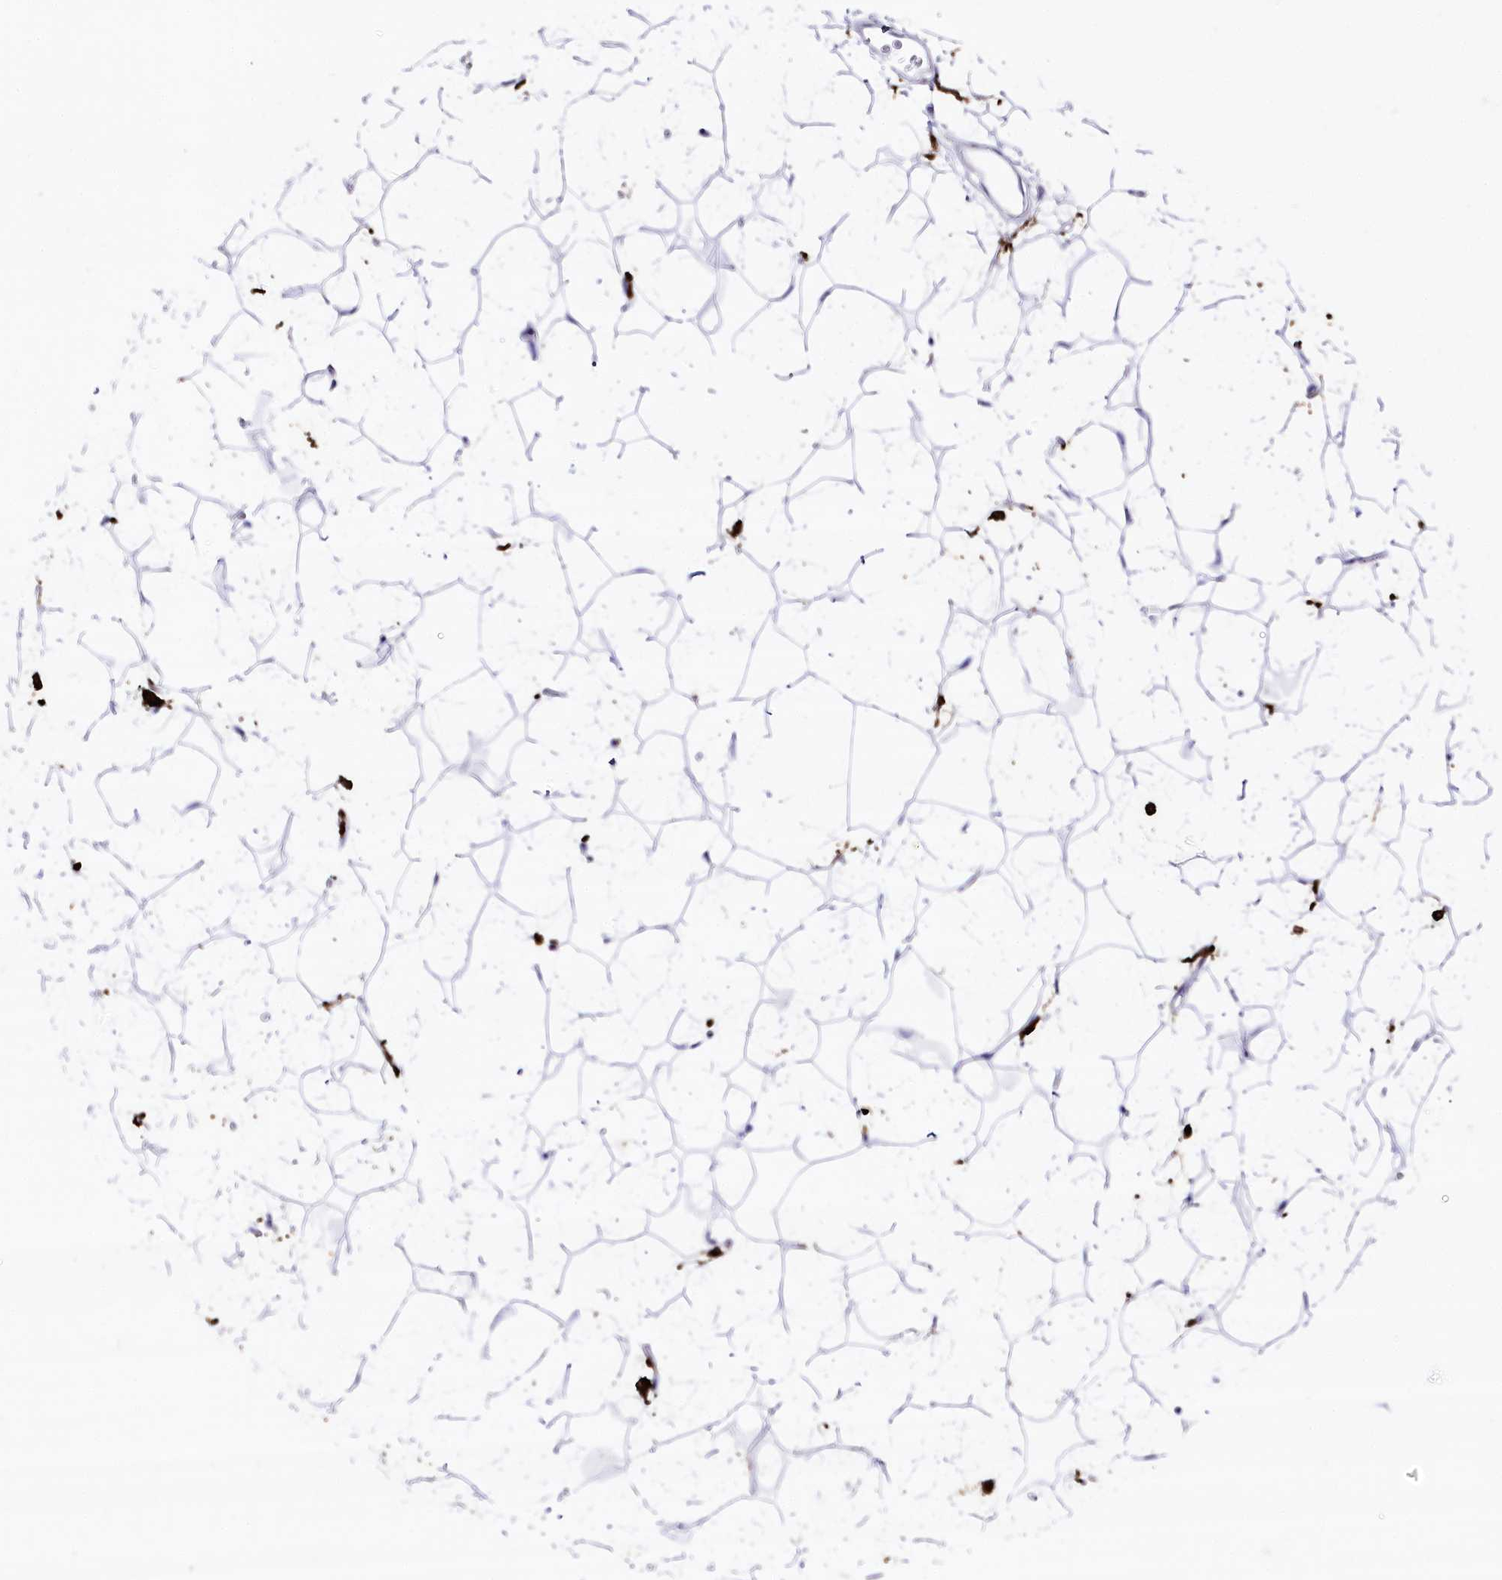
{"staining": {"intensity": "negative", "quantity": "none", "location": "none"}, "tissue": "adipose tissue", "cell_type": "Adipocytes", "image_type": "normal", "snomed": [{"axis": "morphology", "description": "Normal tissue, NOS"}, {"axis": "topography", "description": "Breast"}], "caption": "DAB immunohistochemical staining of unremarkable human adipose tissue reveals no significant staining in adipocytes. (Immunohistochemistry, brightfield microscopy, high magnification).", "gene": "CLEC4M", "patient": {"sex": "female", "age": 26}}